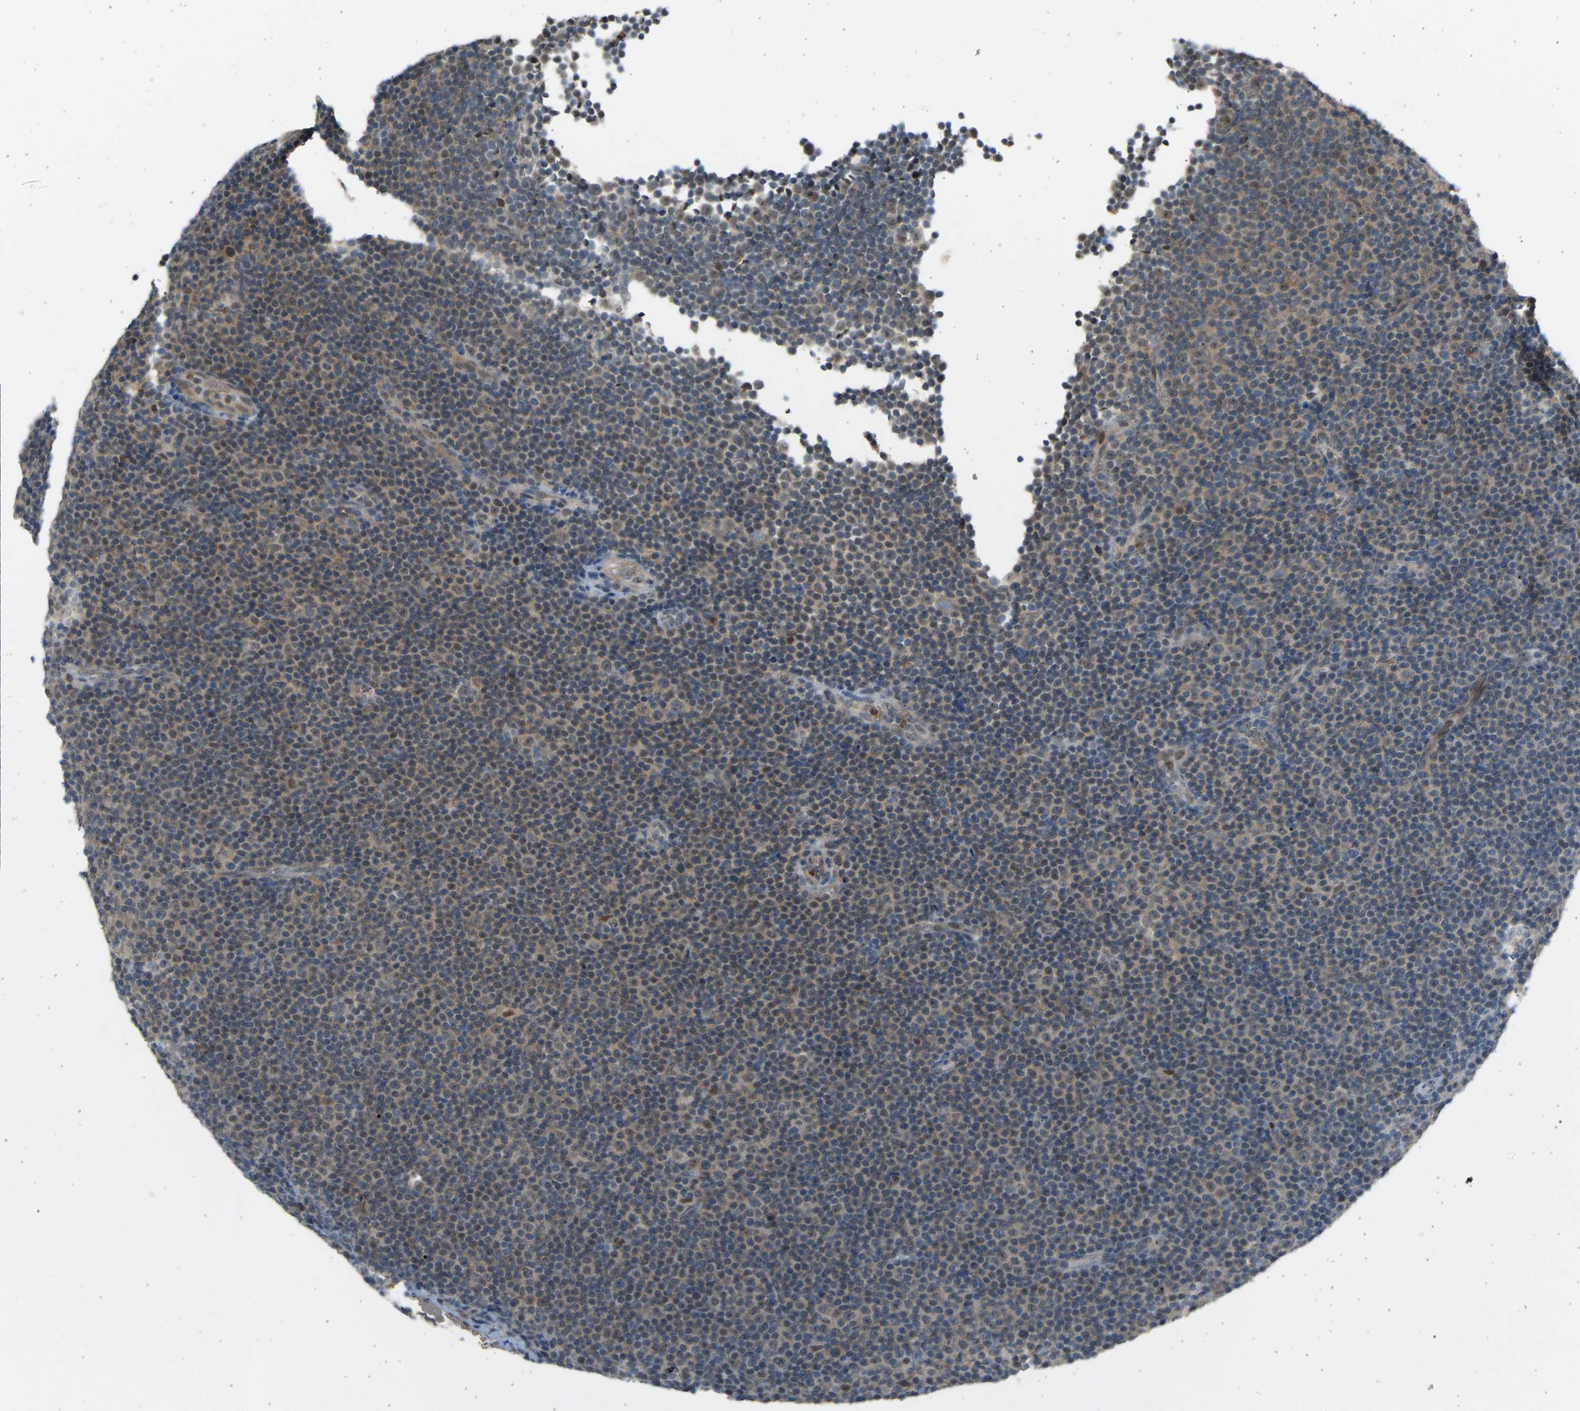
{"staining": {"intensity": "weak", "quantity": "25%-75%", "location": "cytoplasmic/membranous"}, "tissue": "lymphoma", "cell_type": "Tumor cells", "image_type": "cancer", "snomed": [{"axis": "morphology", "description": "Malignant lymphoma, non-Hodgkin's type, Low grade"}, {"axis": "topography", "description": "Lymph node"}], "caption": "Malignant lymphoma, non-Hodgkin's type (low-grade) stained with a brown dye displays weak cytoplasmic/membranous positive staining in approximately 25%-75% of tumor cells.", "gene": "BIRC2", "patient": {"sex": "female", "age": 67}}